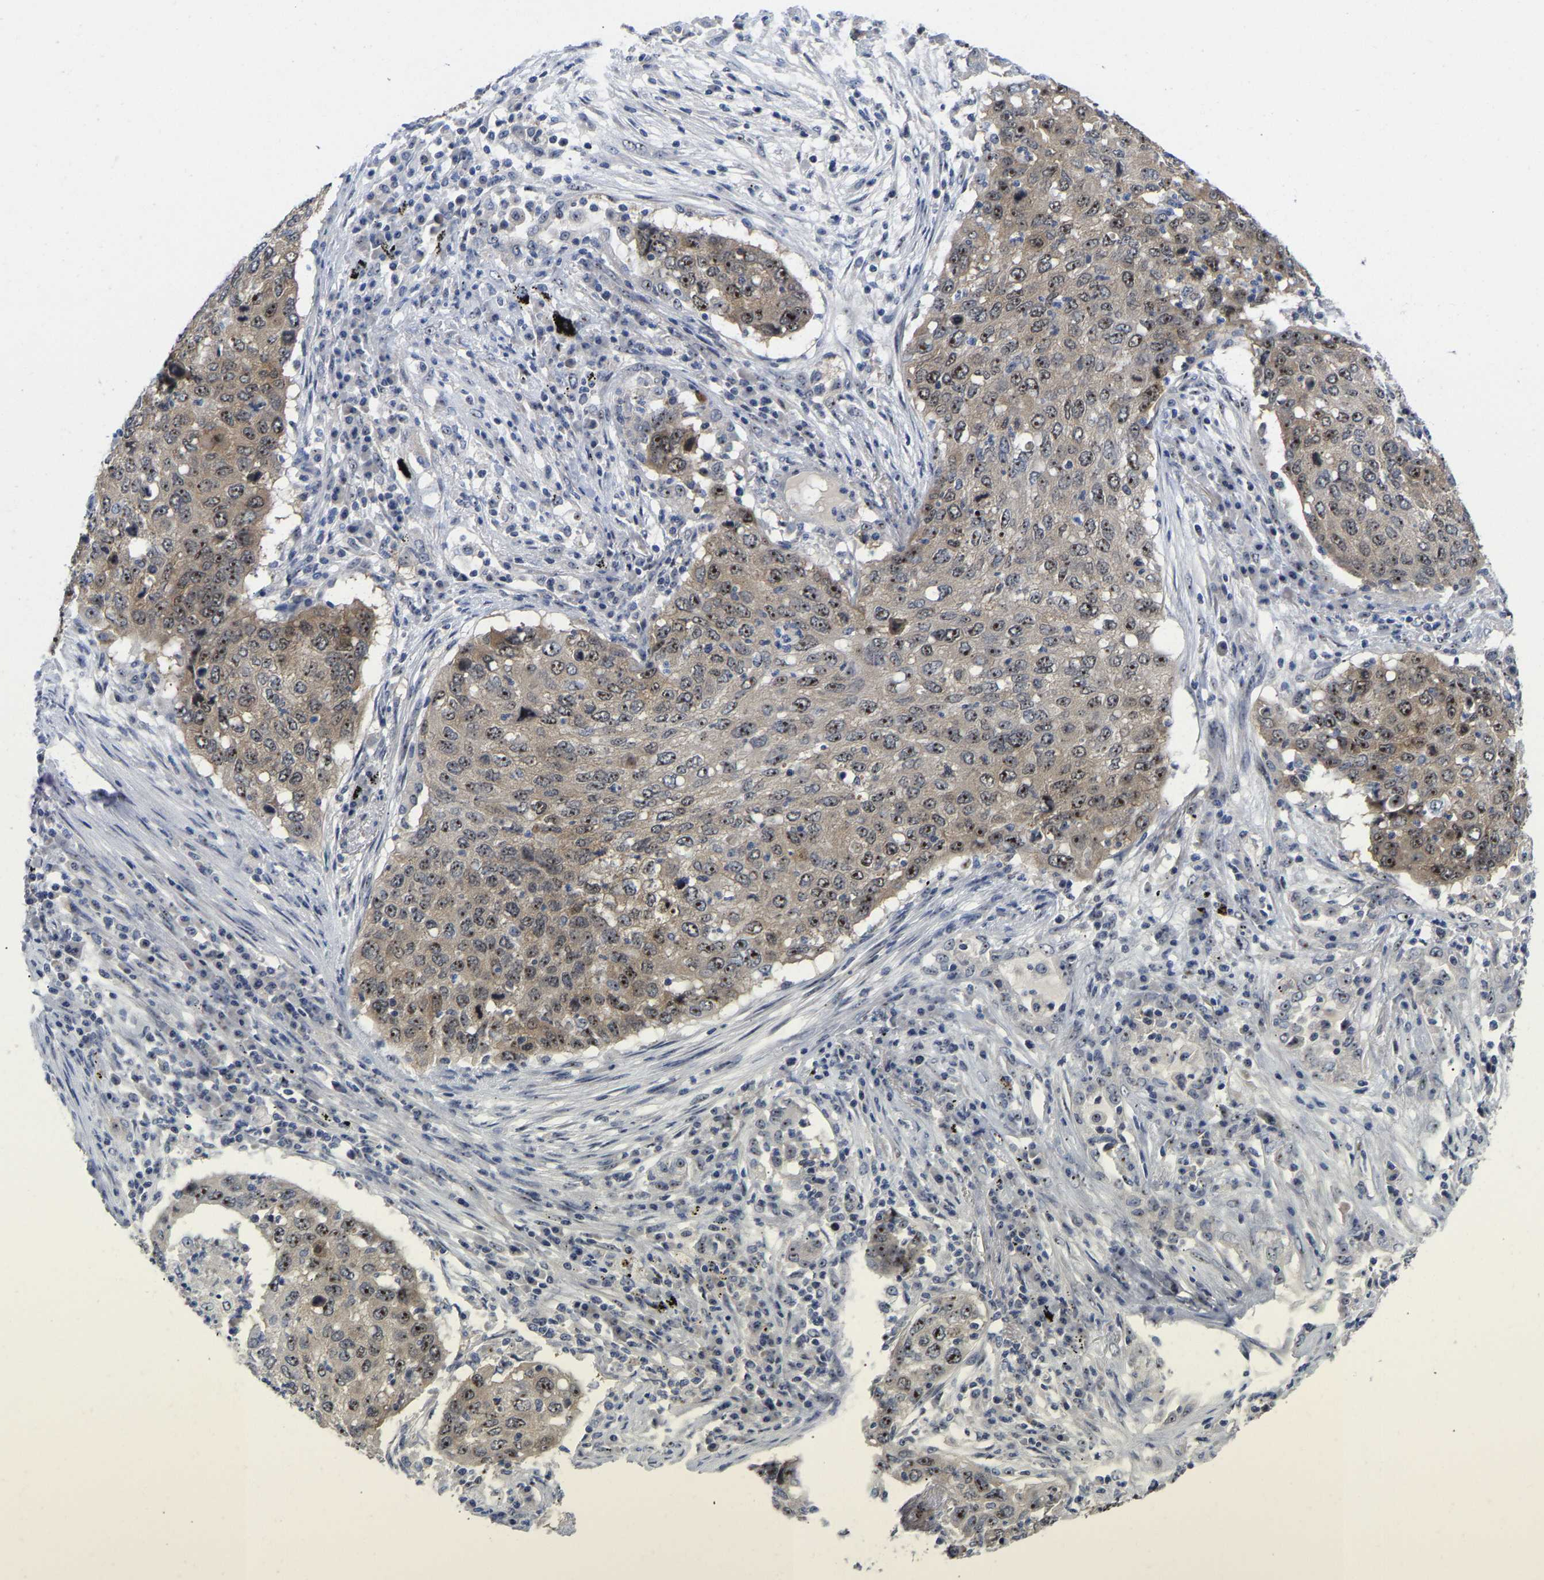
{"staining": {"intensity": "moderate", "quantity": ">75%", "location": "cytoplasmic/membranous,nuclear"}, "tissue": "lung cancer", "cell_type": "Tumor cells", "image_type": "cancer", "snomed": [{"axis": "morphology", "description": "Squamous cell carcinoma, NOS"}, {"axis": "topography", "description": "Lung"}], "caption": "This histopathology image shows IHC staining of human squamous cell carcinoma (lung), with medium moderate cytoplasmic/membranous and nuclear expression in approximately >75% of tumor cells.", "gene": "NLE1", "patient": {"sex": "female", "age": 63}}